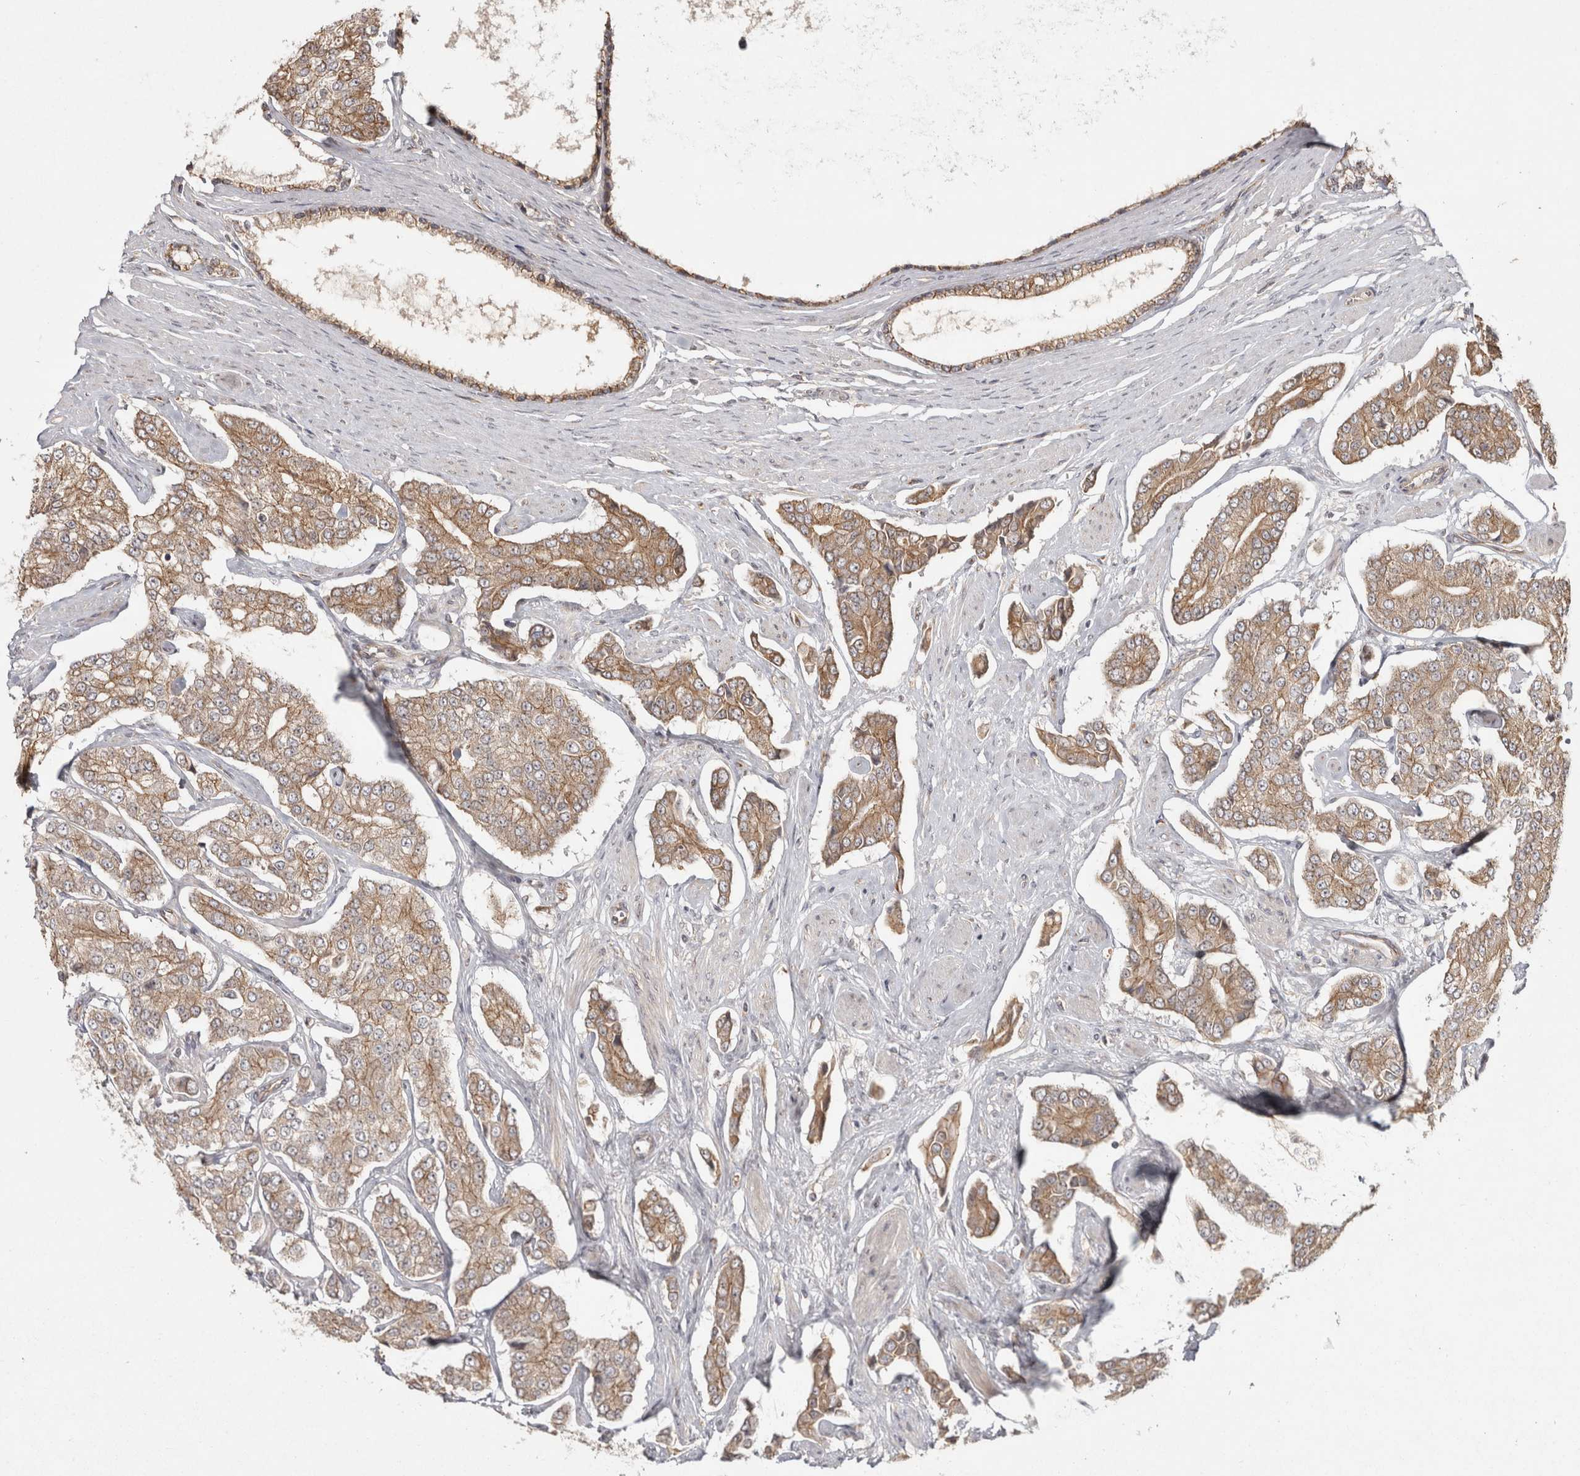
{"staining": {"intensity": "moderate", "quantity": ">75%", "location": "cytoplasmic/membranous"}, "tissue": "prostate cancer", "cell_type": "Tumor cells", "image_type": "cancer", "snomed": [{"axis": "morphology", "description": "Adenocarcinoma, High grade"}, {"axis": "topography", "description": "Prostate"}], "caption": "Immunohistochemistry micrograph of human adenocarcinoma (high-grade) (prostate) stained for a protein (brown), which displays medium levels of moderate cytoplasmic/membranous expression in about >75% of tumor cells.", "gene": "CAMSAP2", "patient": {"sex": "male", "age": 71}}